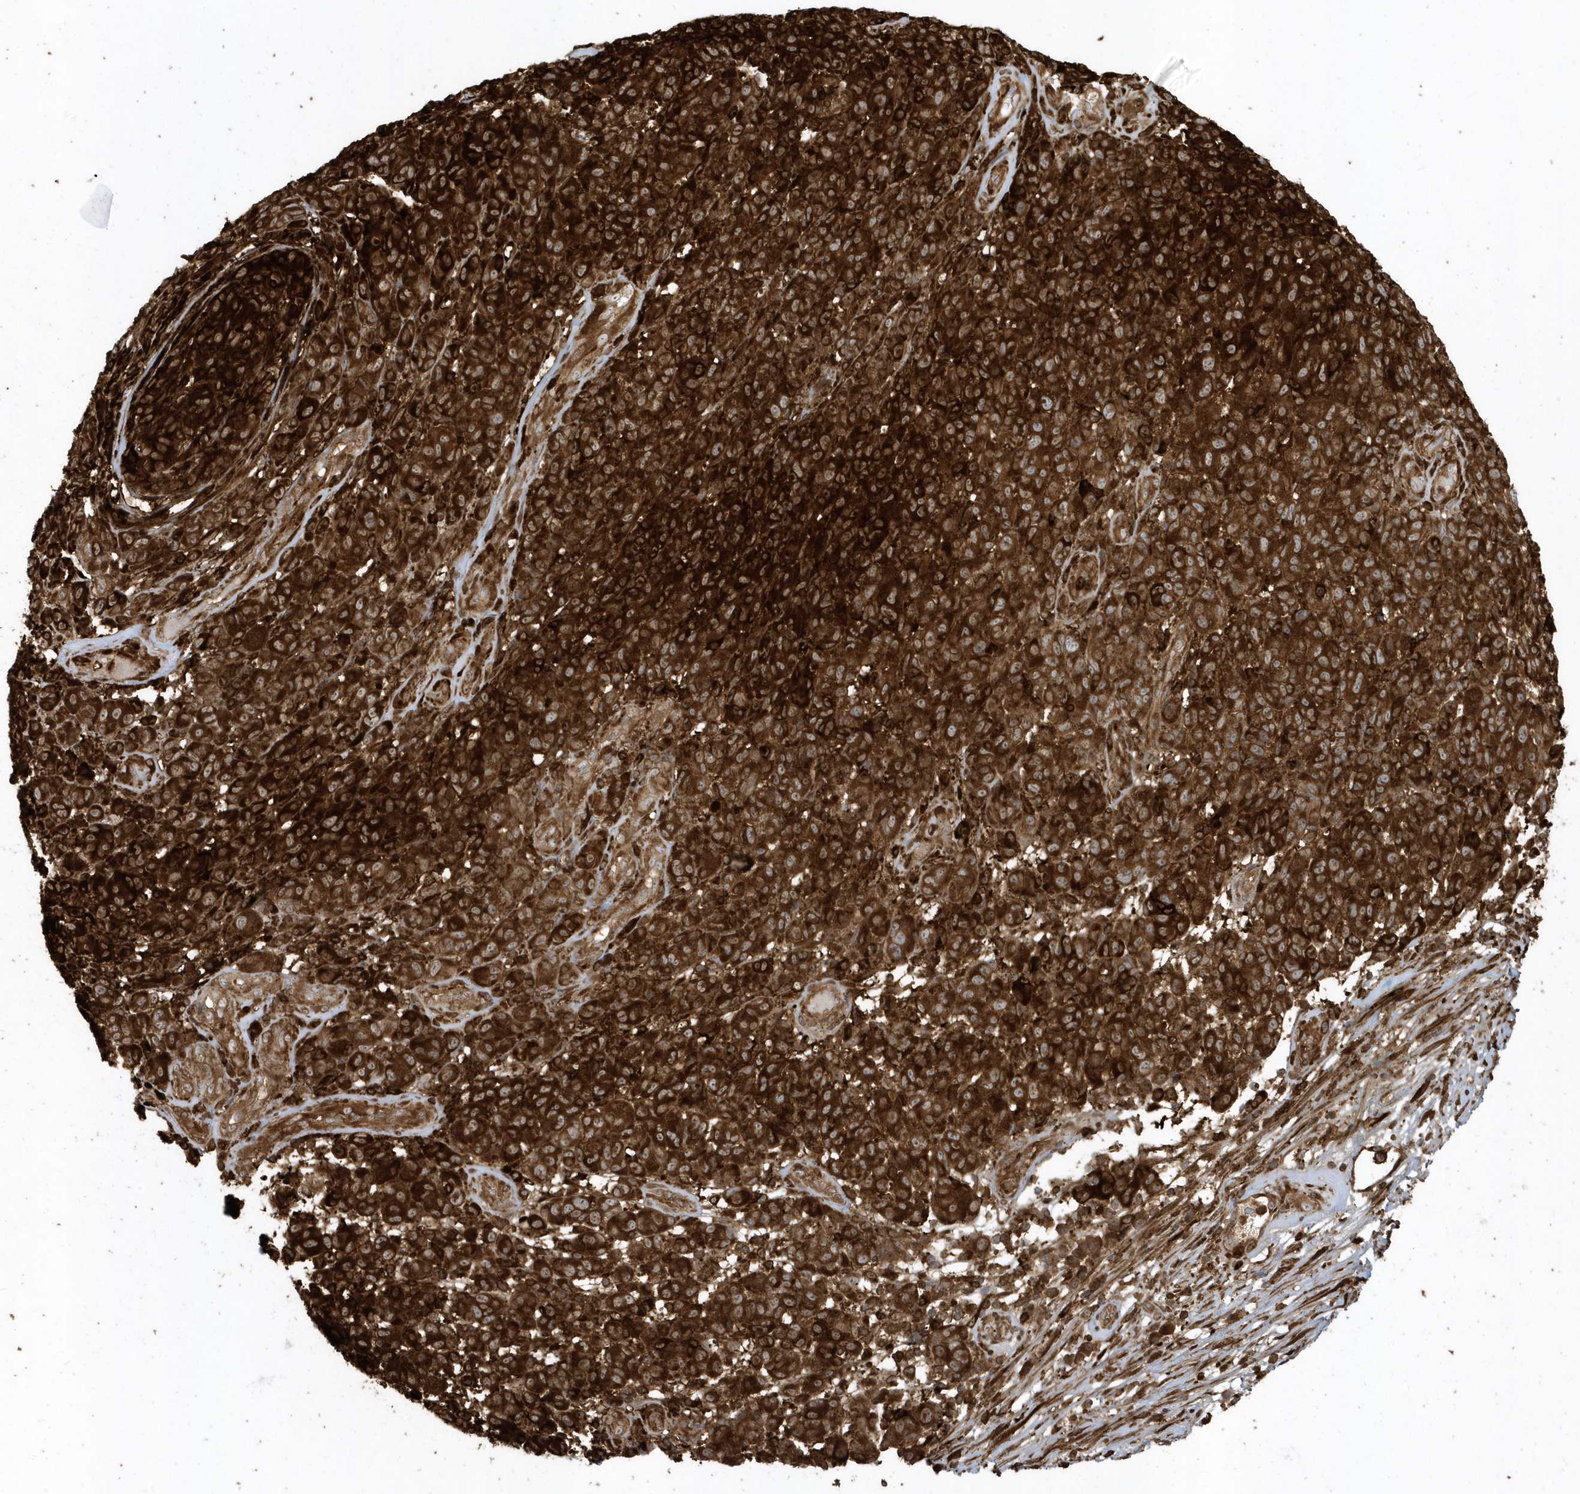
{"staining": {"intensity": "strong", "quantity": ">75%", "location": "cytoplasmic/membranous"}, "tissue": "melanoma", "cell_type": "Tumor cells", "image_type": "cancer", "snomed": [{"axis": "morphology", "description": "Malignant melanoma, NOS"}, {"axis": "topography", "description": "Skin"}], "caption": "Approximately >75% of tumor cells in human malignant melanoma exhibit strong cytoplasmic/membranous protein positivity as visualized by brown immunohistochemical staining.", "gene": "CLCN6", "patient": {"sex": "male", "age": 49}}